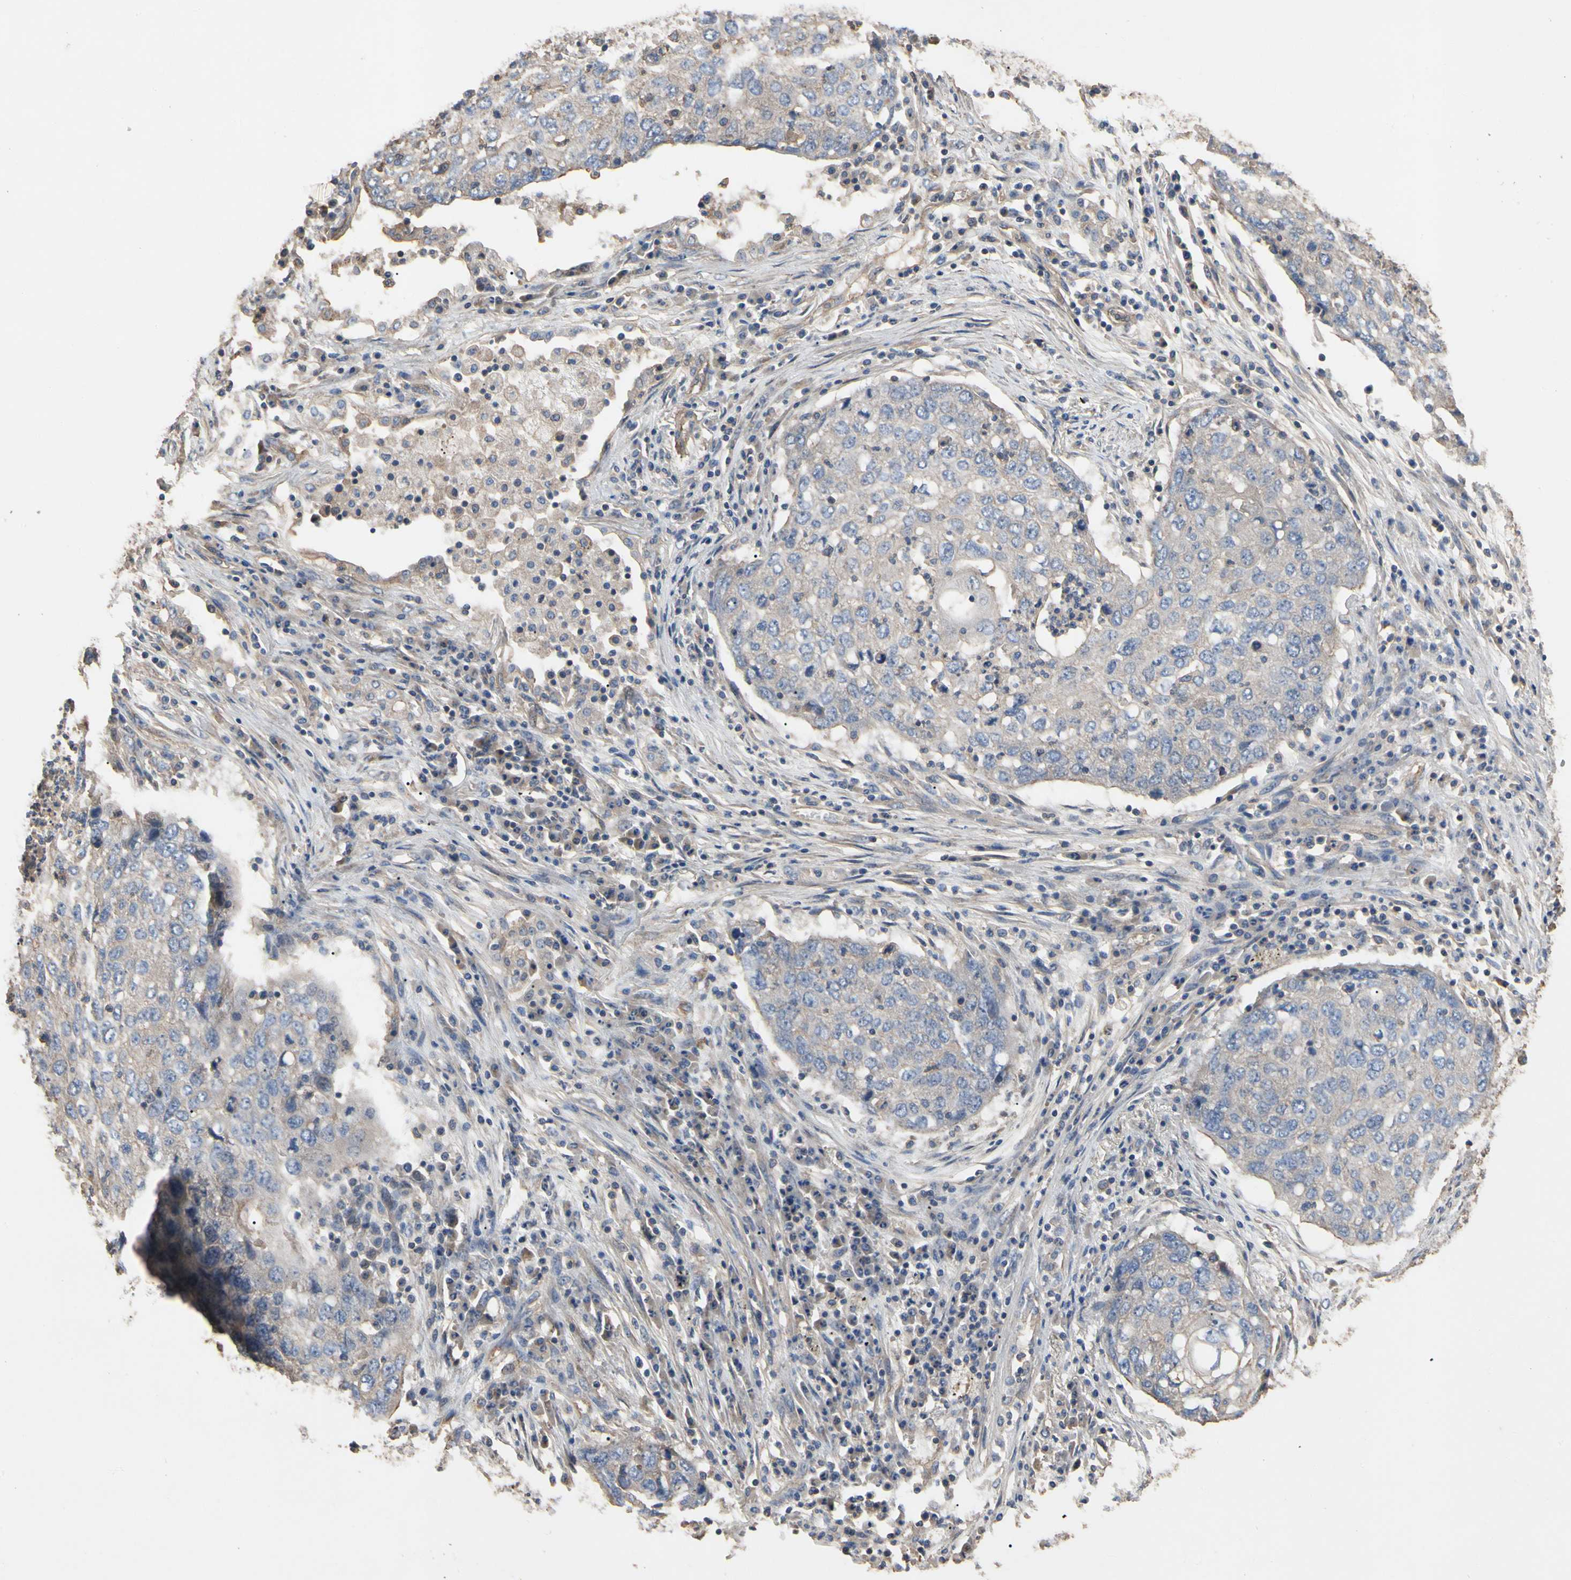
{"staining": {"intensity": "weak", "quantity": "<25%", "location": "cytoplasmic/membranous"}, "tissue": "lung cancer", "cell_type": "Tumor cells", "image_type": "cancer", "snomed": [{"axis": "morphology", "description": "Squamous cell carcinoma, NOS"}, {"axis": "topography", "description": "Lung"}], "caption": "An immunohistochemistry (IHC) image of lung cancer is shown. There is no staining in tumor cells of lung cancer.", "gene": "PDZK1", "patient": {"sex": "female", "age": 63}}